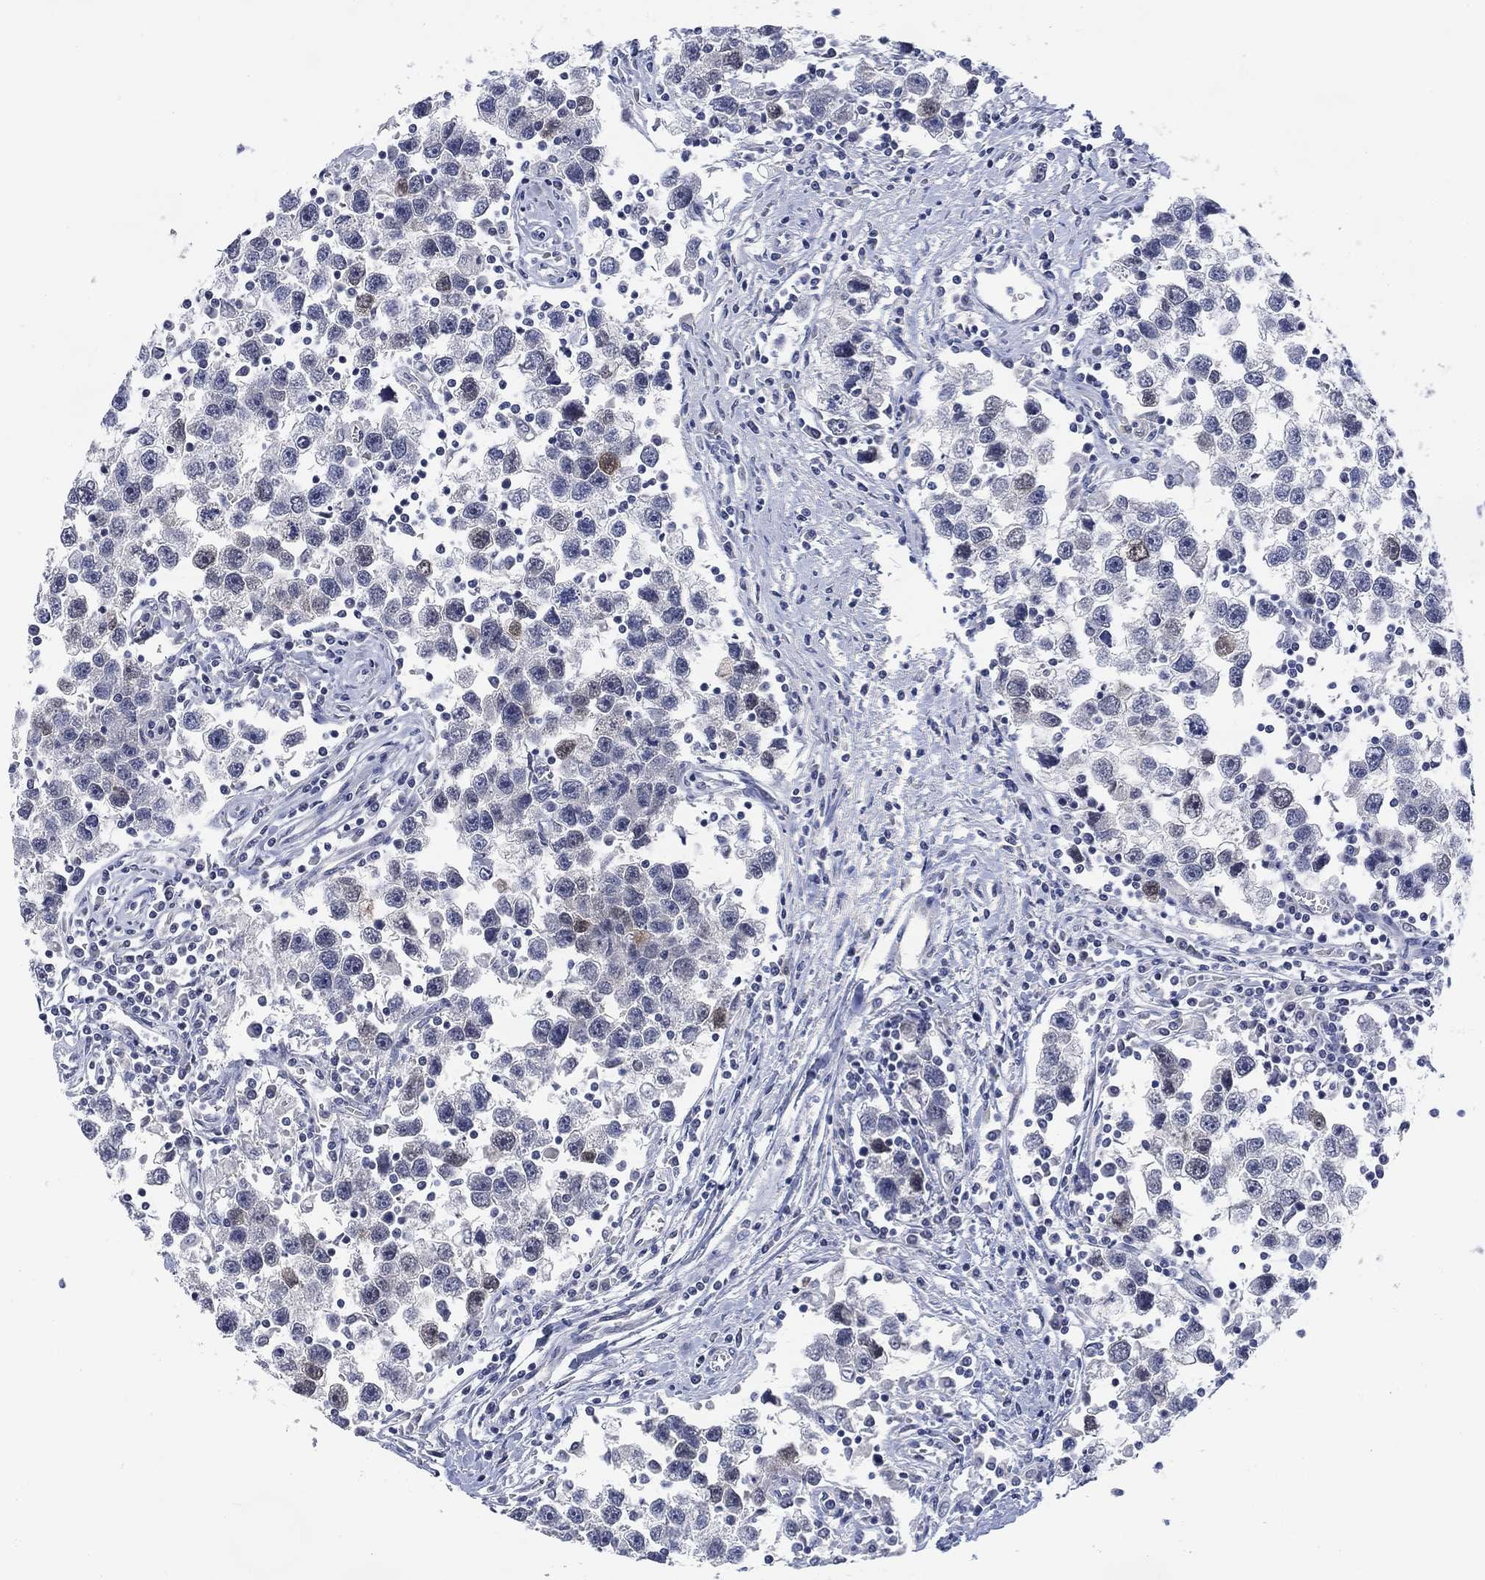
{"staining": {"intensity": "negative", "quantity": "none", "location": "none"}, "tissue": "testis cancer", "cell_type": "Tumor cells", "image_type": "cancer", "snomed": [{"axis": "morphology", "description": "Seminoma, NOS"}, {"axis": "topography", "description": "Testis"}], "caption": "A high-resolution micrograph shows immunohistochemistry staining of testis seminoma, which displays no significant expression in tumor cells. (Stains: DAB (3,3'-diaminobenzidine) immunohistochemistry with hematoxylin counter stain, Microscopy: brightfield microscopy at high magnification).", "gene": "DAZL", "patient": {"sex": "male", "age": 30}}